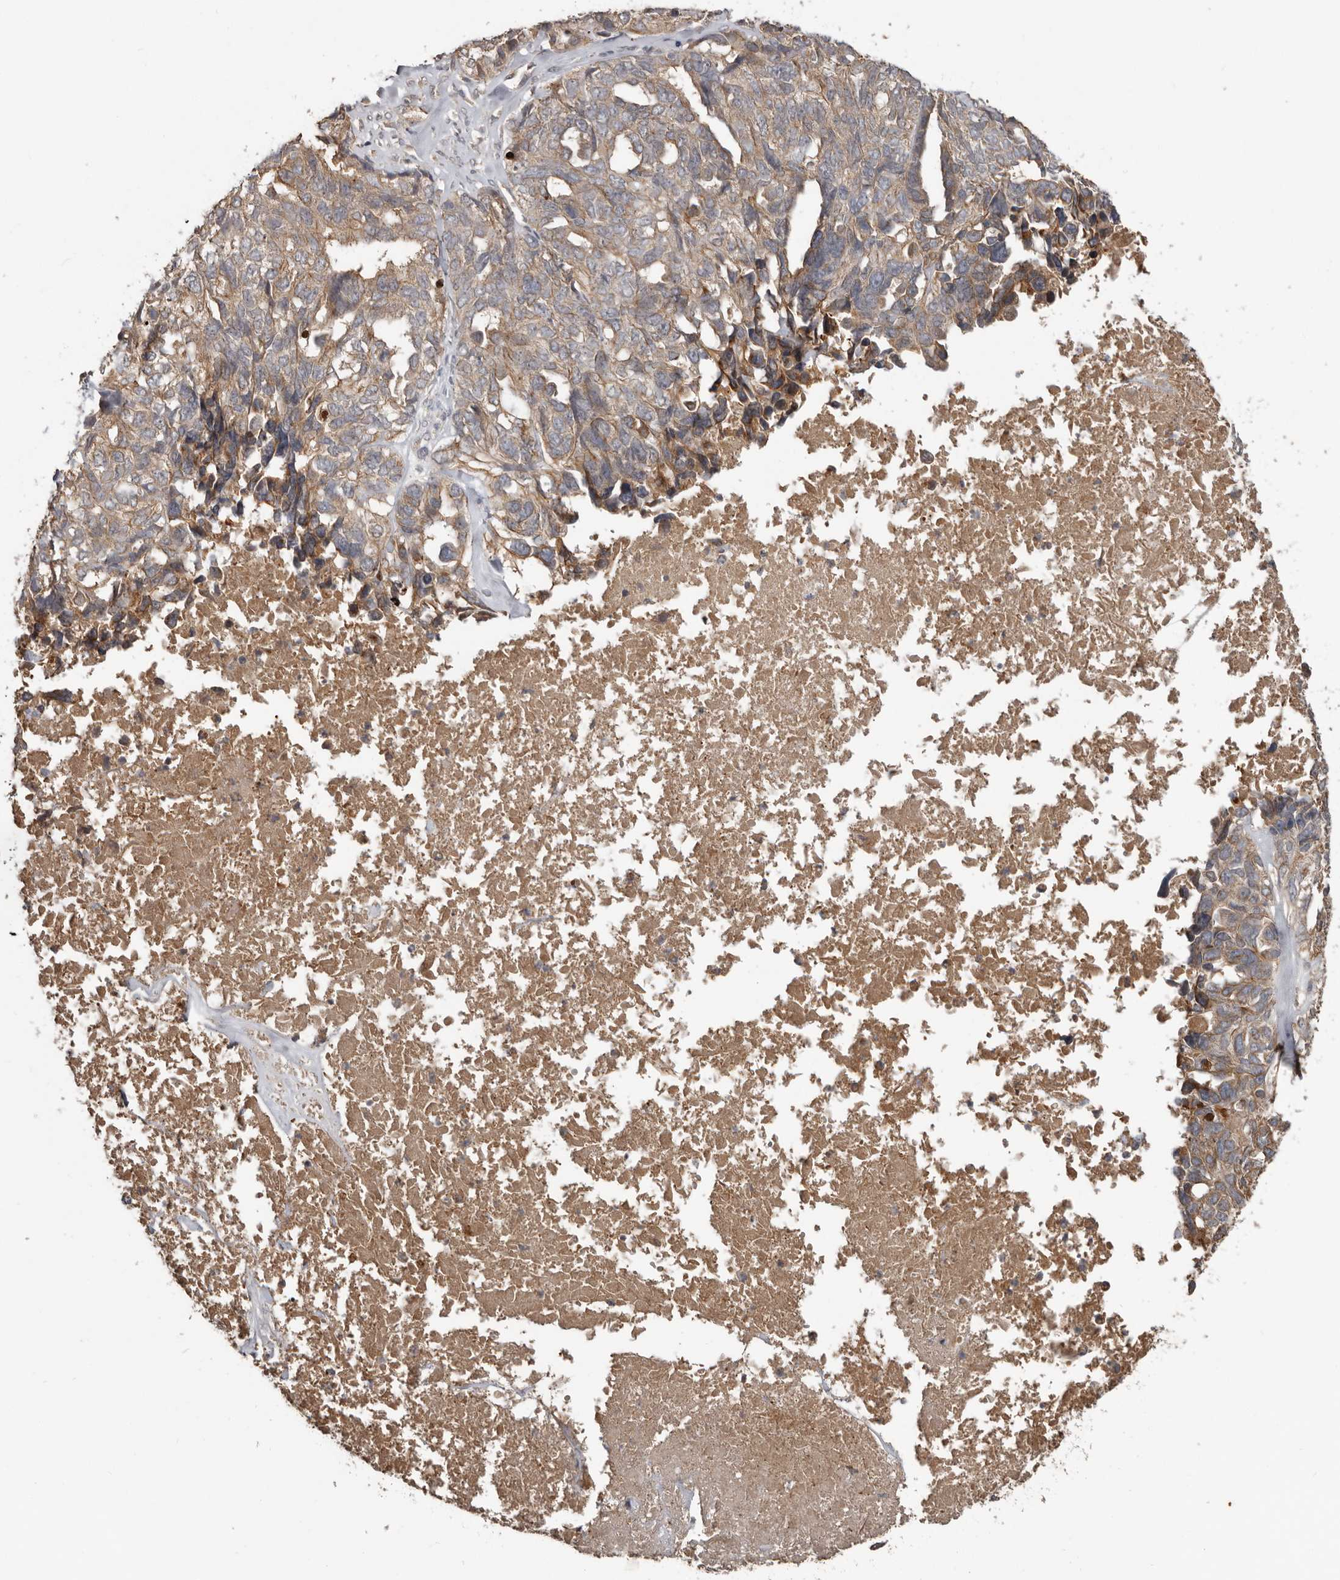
{"staining": {"intensity": "weak", "quantity": ">75%", "location": "cytoplasmic/membranous"}, "tissue": "ovarian cancer", "cell_type": "Tumor cells", "image_type": "cancer", "snomed": [{"axis": "morphology", "description": "Cystadenocarcinoma, serous, NOS"}, {"axis": "topography", "description": "Ovary"}], "caption": "Immunohistochemical staining of ovarian serous cystadenocarcinoma shows weak cytoplasmic/membranous protein expression in approximately >75% of tumor cells. (IHC, brightfield microscopy, high magnification).", "gene": "NMUR1", "patient": {"sex": "female", "age": 79}}